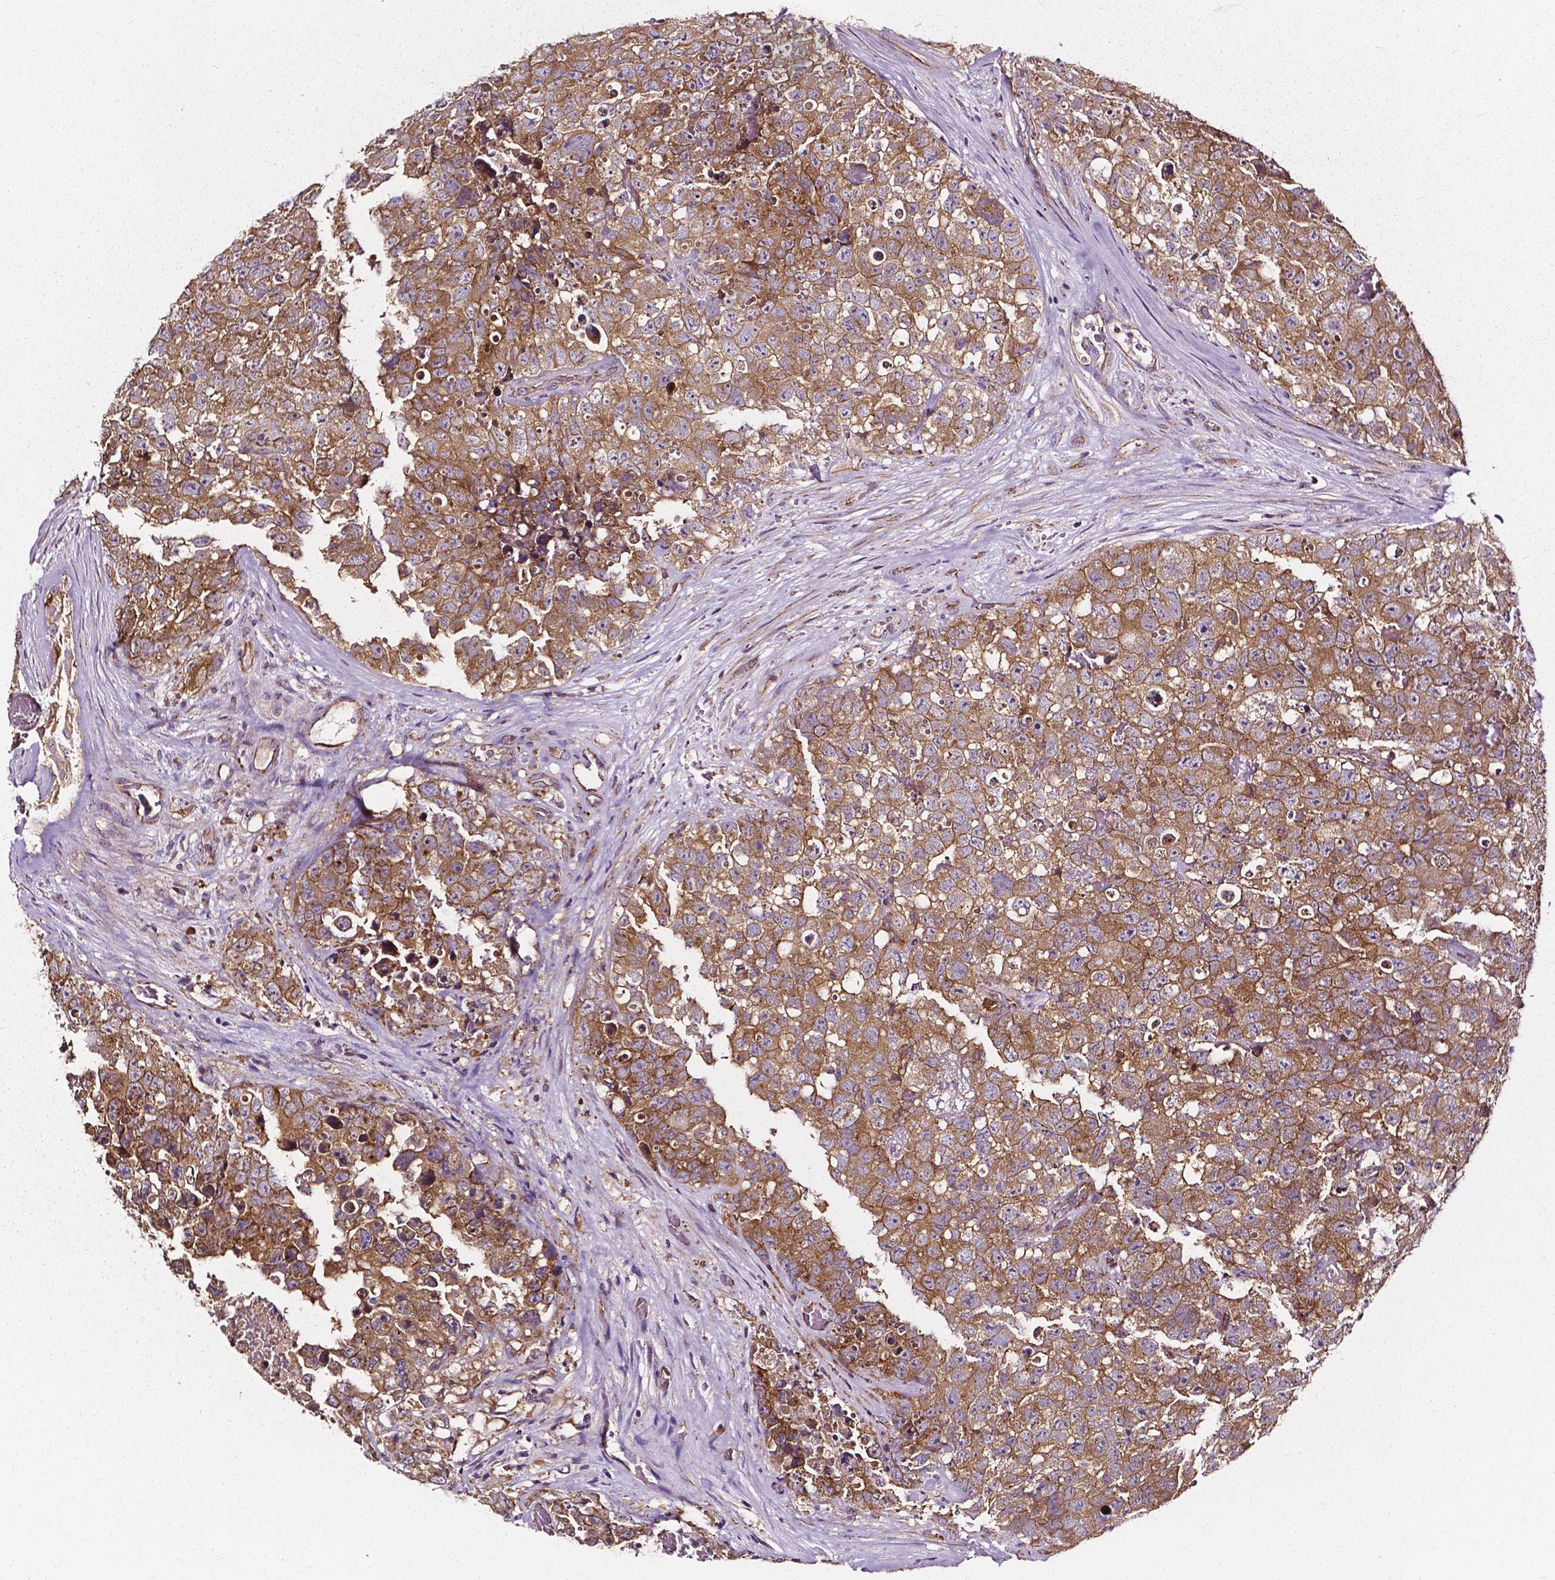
{"staining": {"intensity": "moderate", "quantity": ">75%", "location": "cytoplasmic/membranous"}, "tissue": "testis cancer", "cell_type": "Tumor cells", "image_type": "cancer", "snomed": [{"axis": "morphology", "description": "Carcinoma, Embryonal, NOS"}, {"axis": "topography", "description": "Testis"}], "caption": "Moderate cytoplasmic/membranous expression for a protein is appreciated in about >75% of tumor cells of testis cancer using immunohistochemistry (IHC).", "gene": "ATG16L1", "patient": {"sex": "male", "age": 18}}